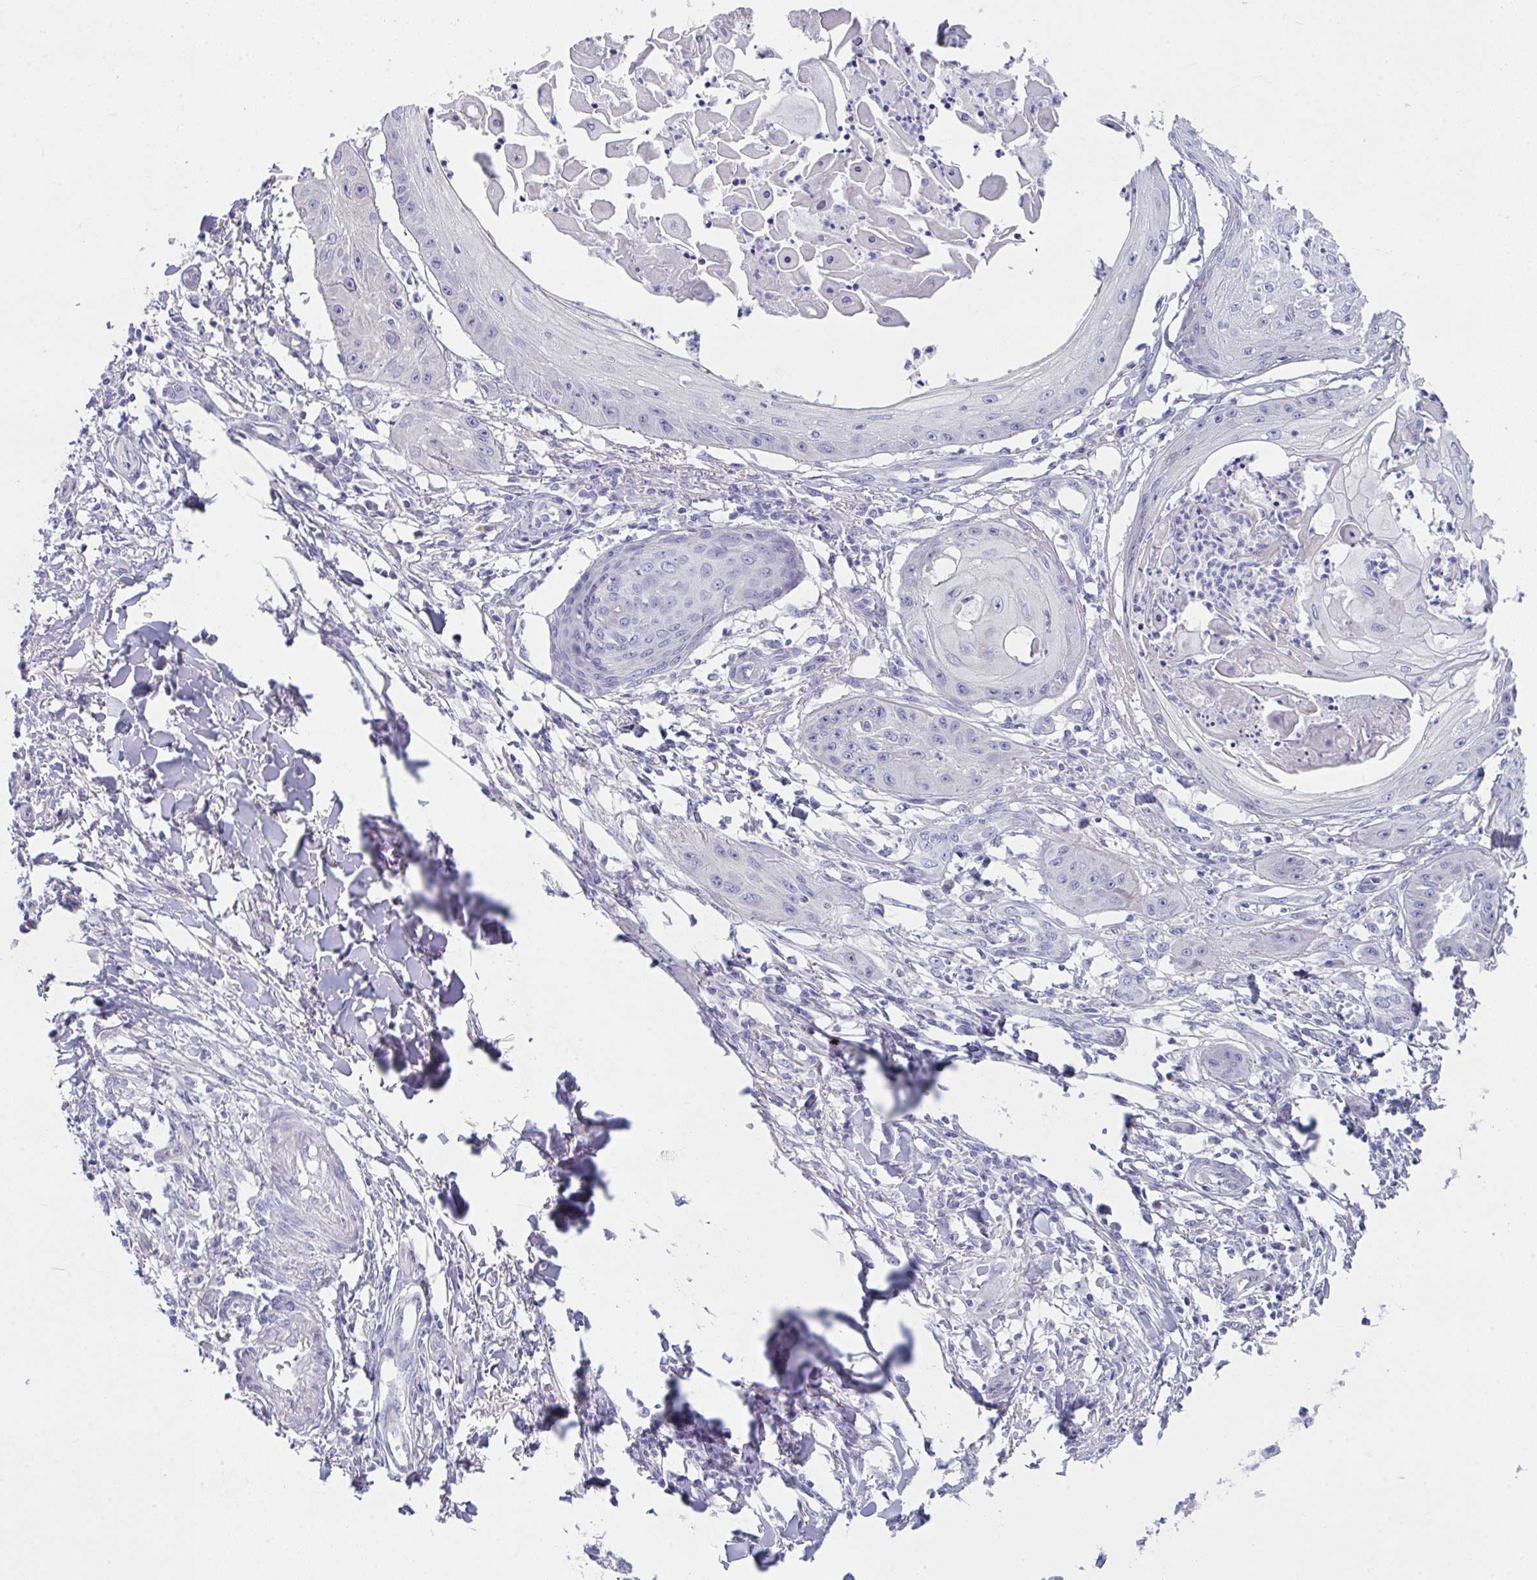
{"staining": {"intensity": "negative", "quantity": "none", "location": "none"}, "tissue": "skin cancer", "cell_type": "Tumor cells", "image_type": "cancer", "snomed": [{"axis": "morphology", "description": "Squamous cell carcinoma, NOS"}, {"axis": "topography", "description": "Skin"}], "caption": "IHC micrograph of neoplastic tissue: human skin squamous cell carcinoma stained with DAB (3,3'-diaminobenzidine) shows no significant protein expression in tumor cells.", "gene": "FBXO47", "patient": {"sex": "male", "age": 70}}